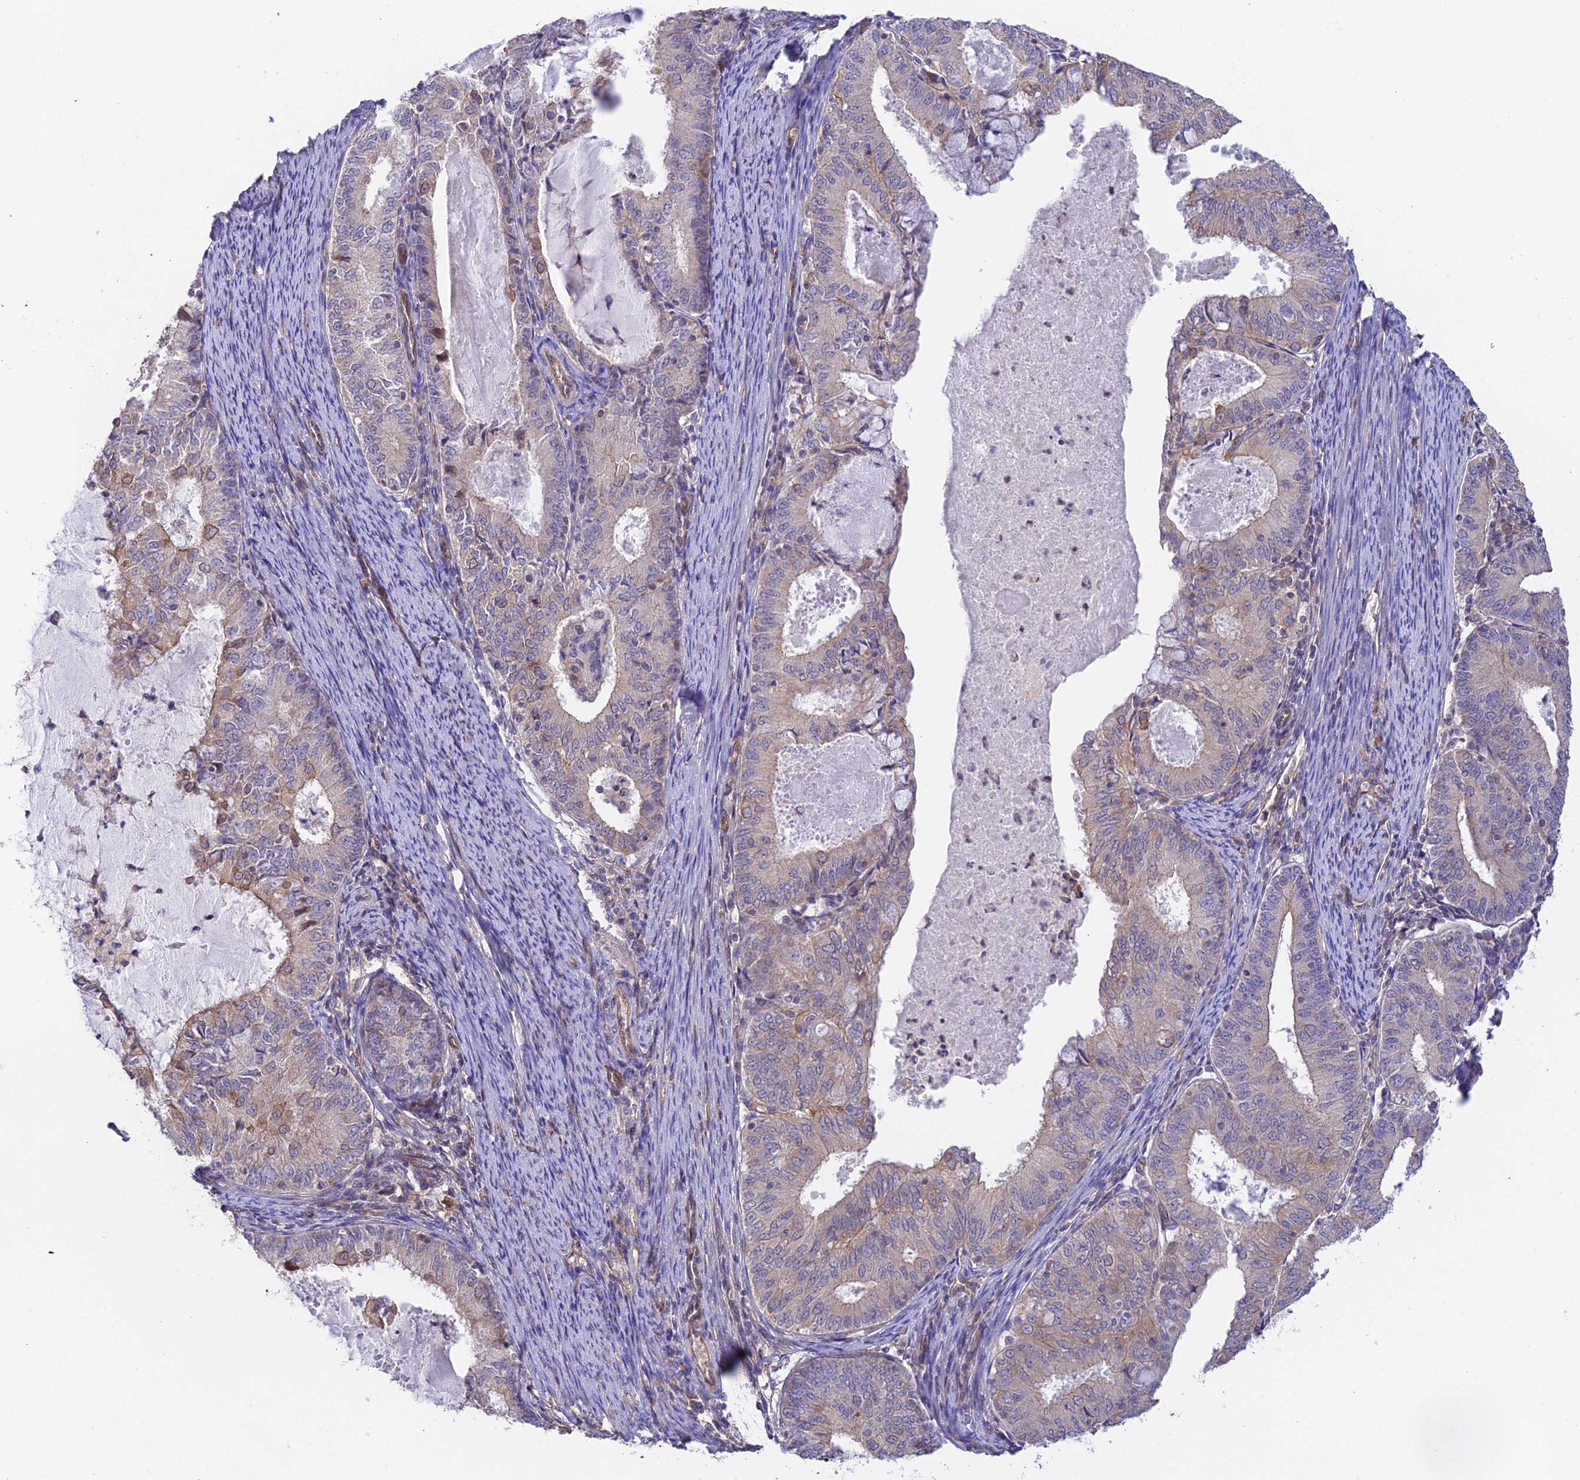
{"staining": {"intensity": "moderate", "quantity": "<25%", "location": "cytoplasmic/membranous"}, "tissue": "endometrial cancer", "cell_type": "Tumor cells", "image_type": "cancer", "snomed": [{"axis": "morphology", "description": "Adenocarcinoma, NOS"}, {"axis": "topography", "description": "Endometrium"}], "caption": "Protein analysis of endometrial cancer (adenocarcinoma) tissue reveals moderate cytoplasmic/membranous positivity in about <25% of tumor cells. Using DAB (3,3'-diaminobenzidine) (brown) and hematoxylin (blue) stains, captured at high magnification using brightfield microscopy.", "gene": "MYO9A", "patient": {"sex": "female", "age": 57}}